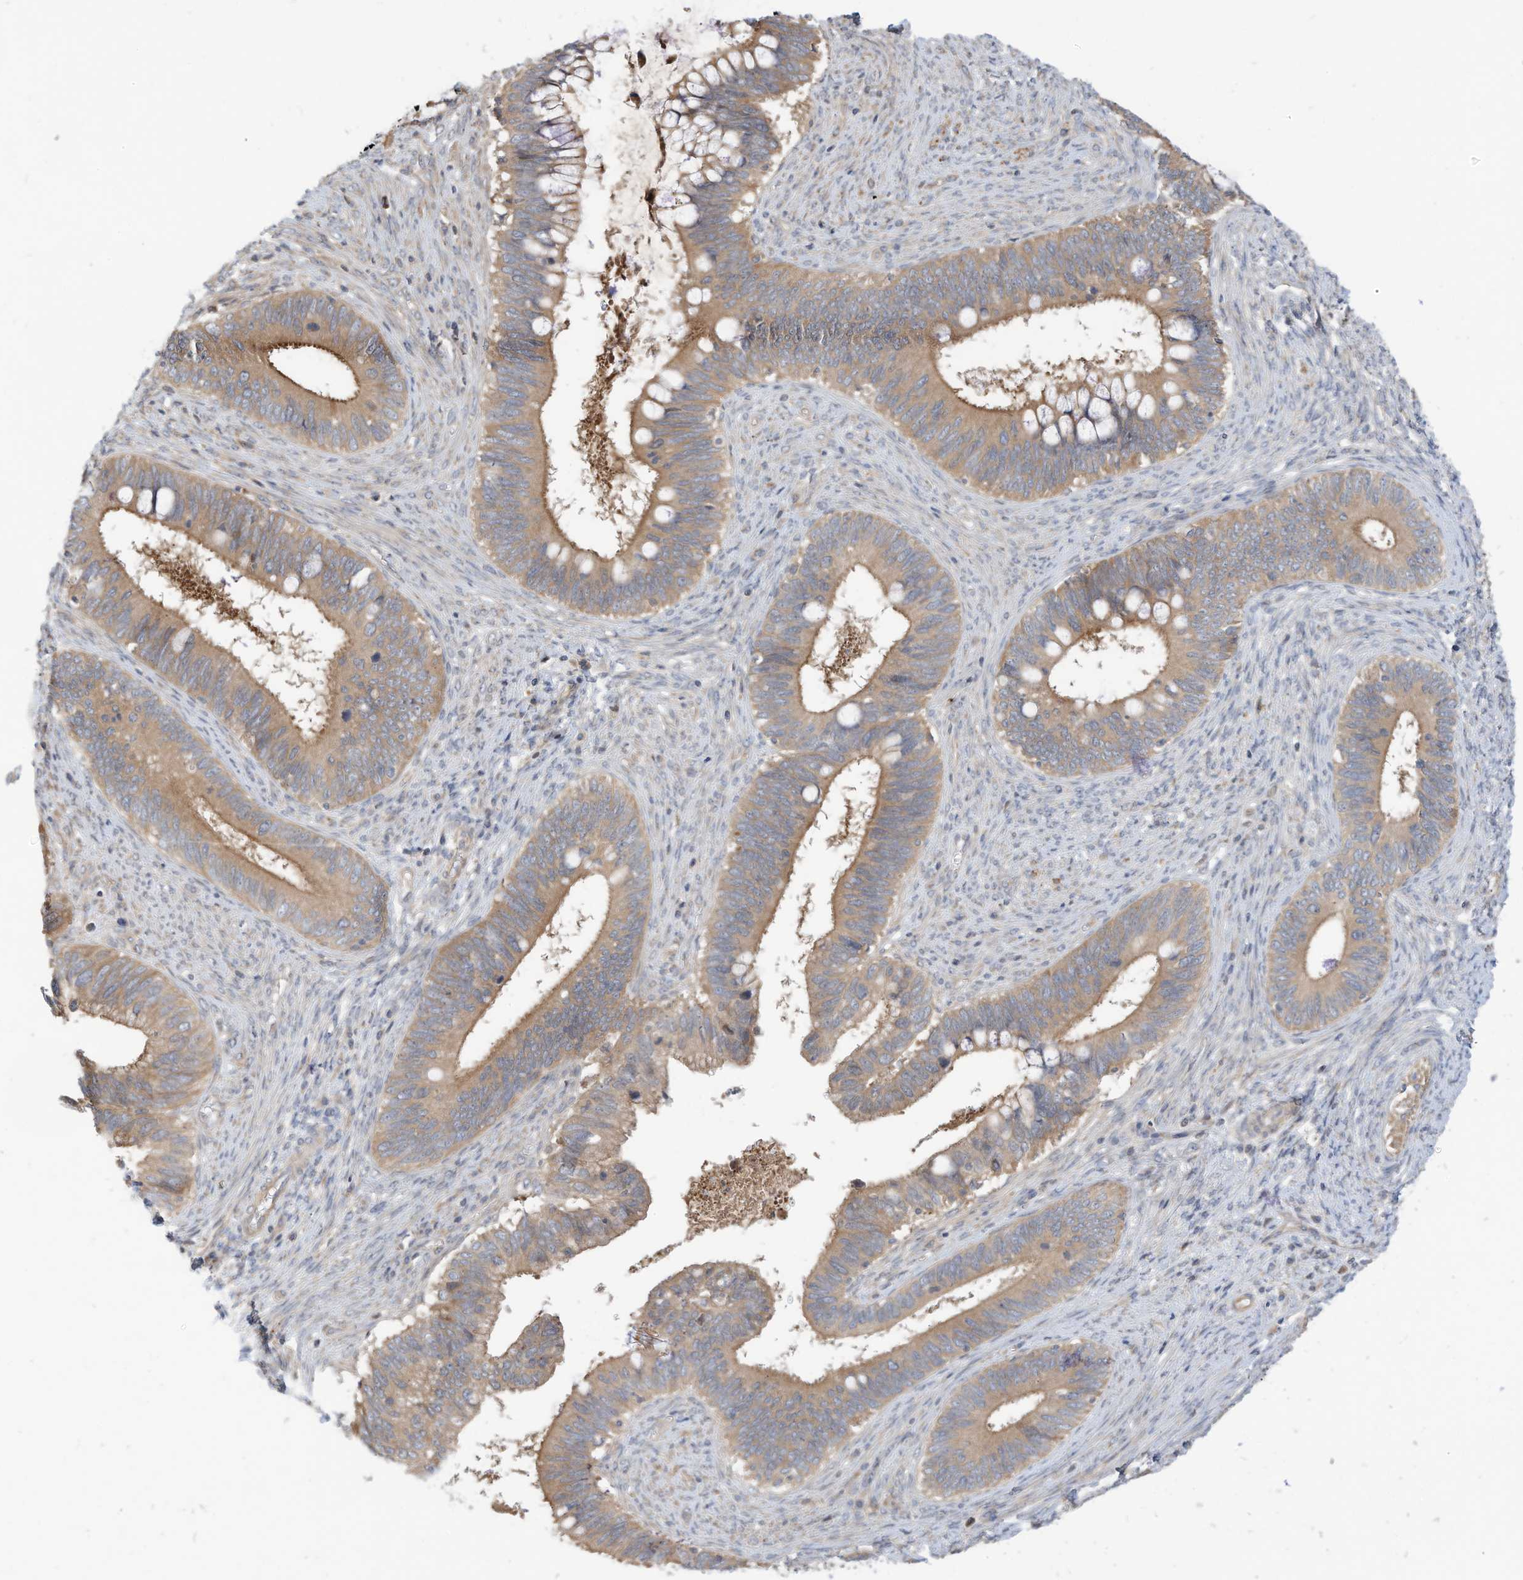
{"staining": {"intensity": "moderate", "quantity": ">75%", "location": "cytoplasmic/membranous"}, "tissue": "cervical cancer", "cell_type": "Tumor cells", "image_type": "cancer", "snomed": [{"axis": "morphology", "description": "Adenocarcinoma, NOS"}, {"axis": "topography", "description": "Cervix"}], "caption": "A histopathology image showing moderate cytoplasmic/membranous staining in about >75% of tumor cells in cervical adenocarcinoma, as visualized by brown immunohistochemical staining.", "gene": "OFD1", "patient": {"sex": "female", "age": 42}}